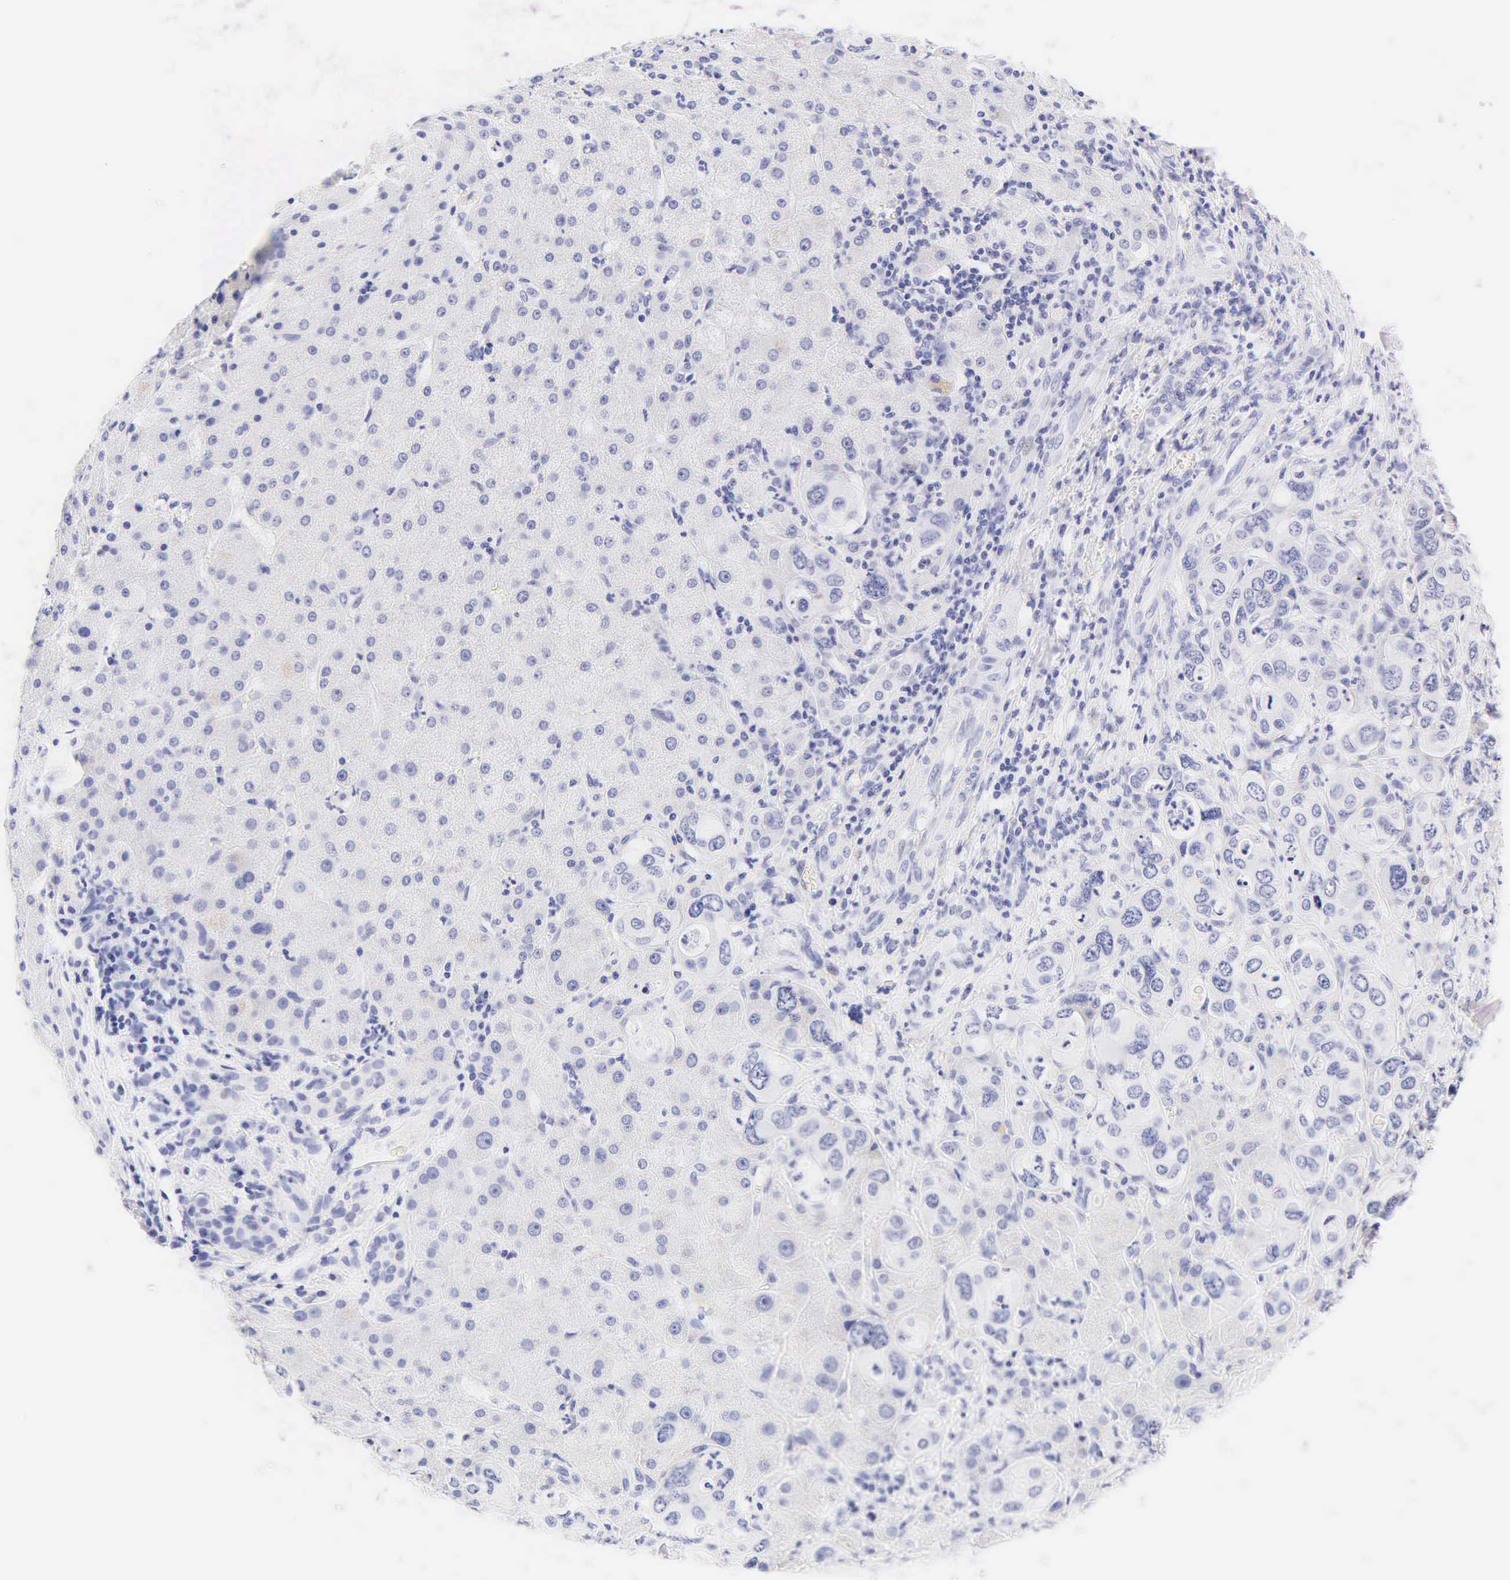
{"staining": {"intensity": "negative", "quantity": "none", "location": "none"}, "tissue": "liver cancer", "cell_type": "Tumor cells", "image_type": "cancer", "snomed": [{"axis": "morphology", "description": "Cholangiocarcinoma"}, {"axis": "topography", "description": "Liver"}], "caption": "This histopathology image is of liver cancer (cholangiocarcinoma) stained with IHC to label a protein in brown with the nuclei are counter-stained blue. There is no staining in tumor cells.", "gene": "KRT20", "patient": {"sex": "female", "age": 79}}